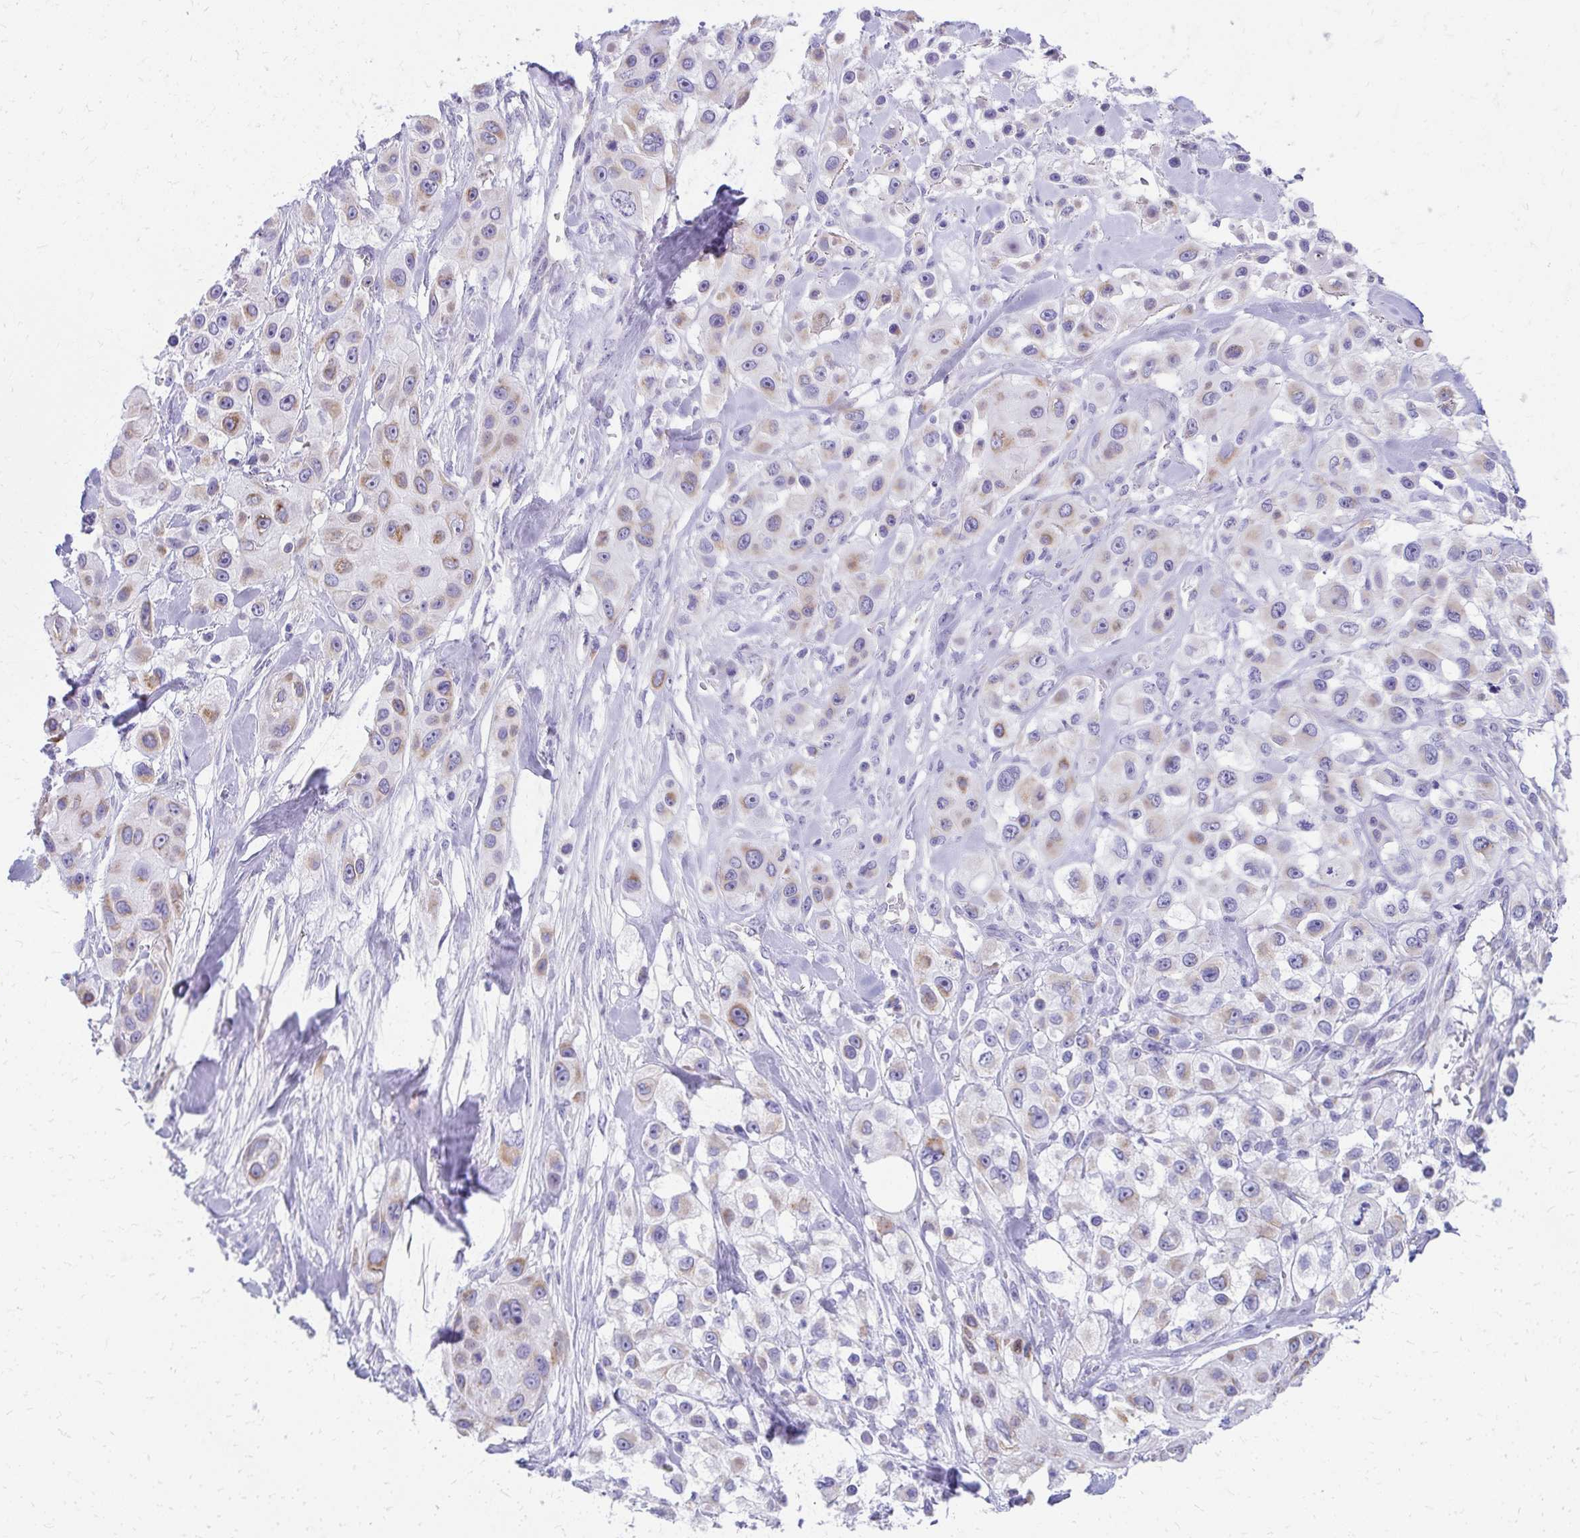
{"staining": {"intensity": "moderate", "quantity": "<25%", "location": "cytoplasmic/membranous"}, "tissue": "skin cancer", "cell_type": "Tumor cells", "image_type": "cancer", "snomed": [{"axis": "morphology", "description": "Squamous cell carcinoma, NOS"}, {"axis": "topography", "description": "Skin"}], "caption": "A histopathology image of human skin cancer (squamous cell carcinoma) stained for a protein shows moderate cytoplasmic/membranous brown staining in tumor cells.", "gene": "IL37", "patient": {"sex": "male", "age": 63}}